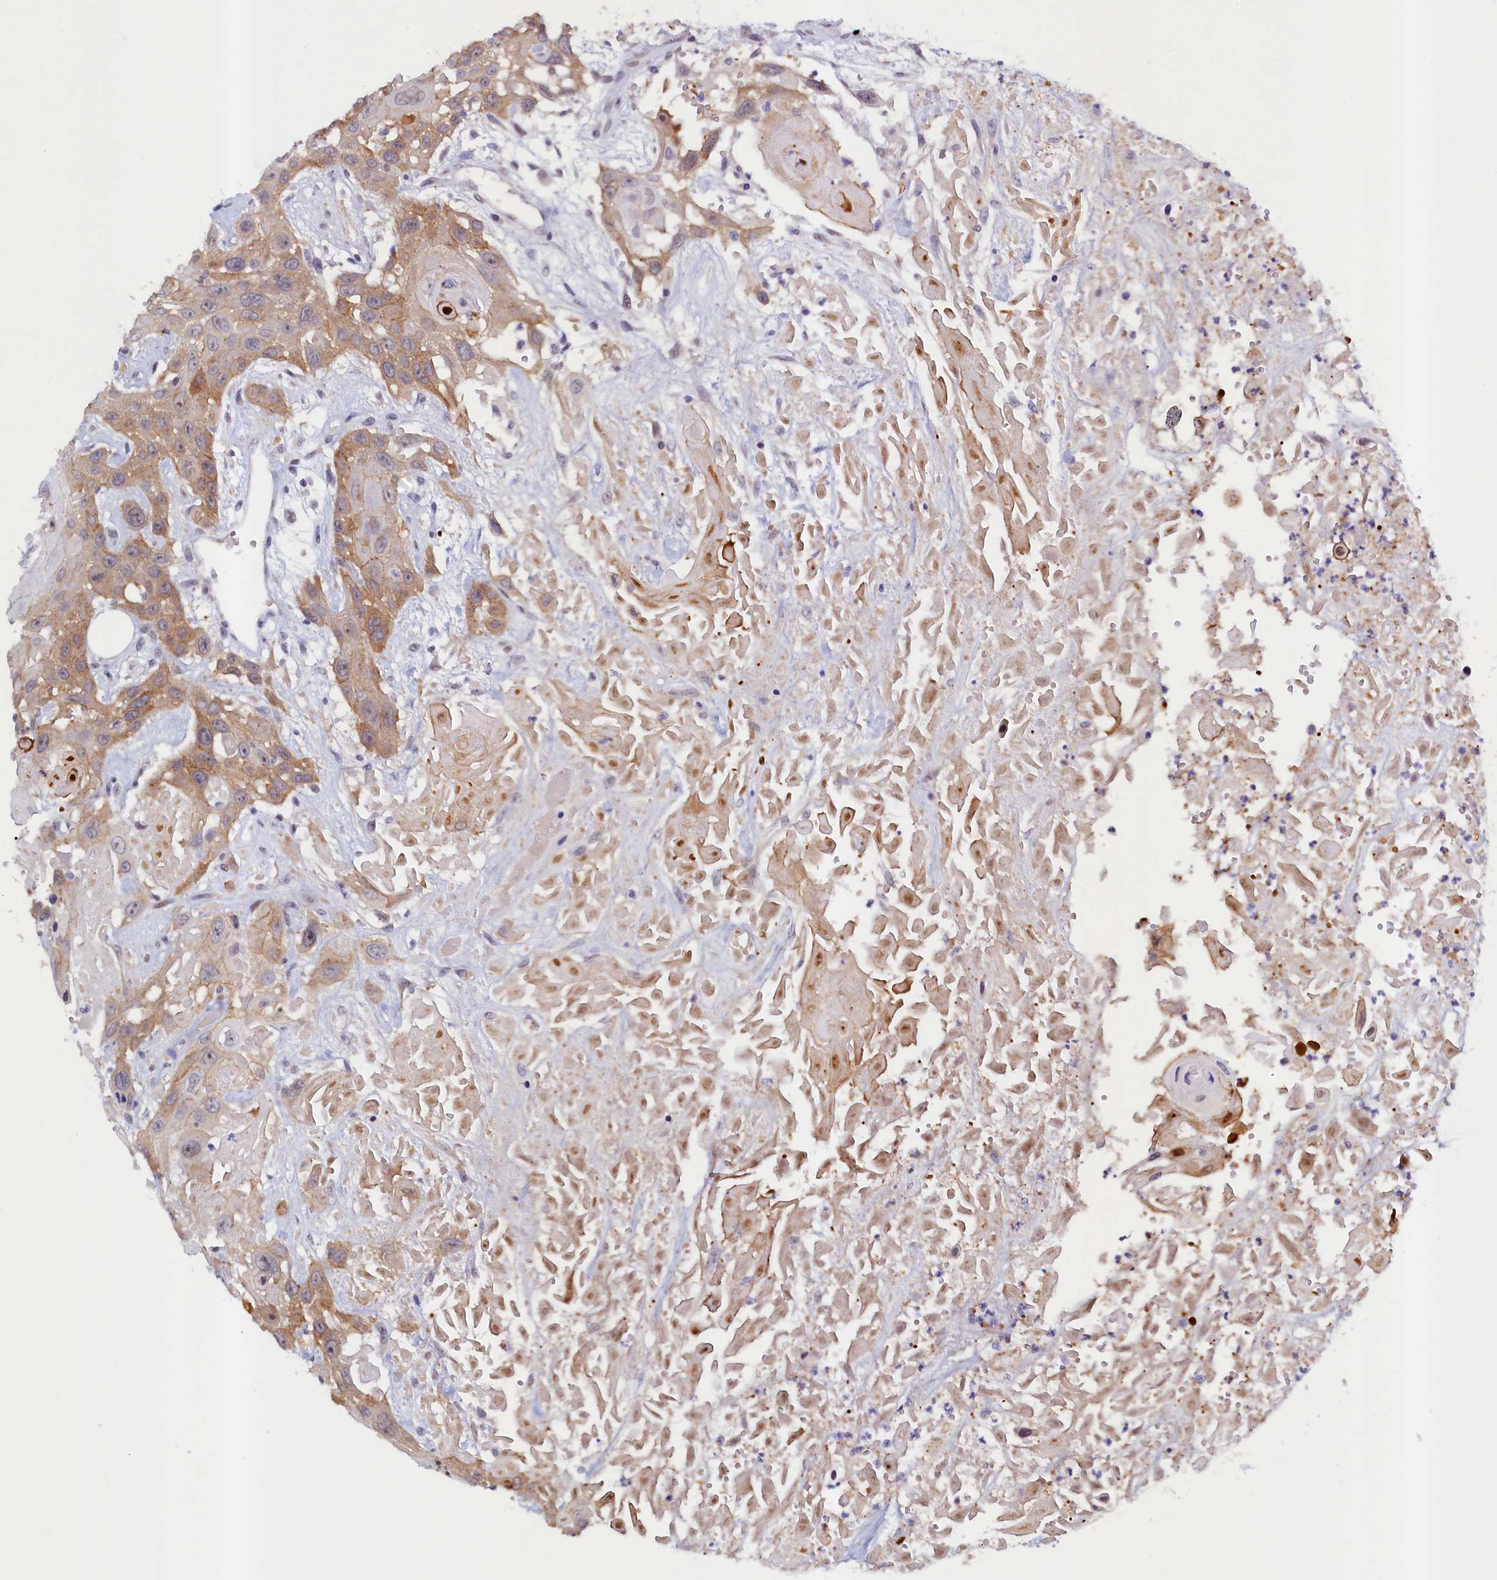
{"staining": {"intensity": "moderate", "quantity": ">75%", "location": "cytoplasmic/membranous"}, "tissue": "head and neck cancer", "cell_type": "Tumor cells", "image_type": "cancer", "snomed": [{"axis": "morphology", "description": "Squamous cell carcinoma, NOS"}, {"axis": "topography", "description": "Head-Neck"}], "caption": "Protein analysis of head and neck squamous cell carcinoma tissue exhibits moderate cytoplasmic/membranous staining in approximately >75% of tumor cells. Nuclei are stained in blue.", "gene": "PACSIN3", "patient": {"sex": "male", "age": 81}}